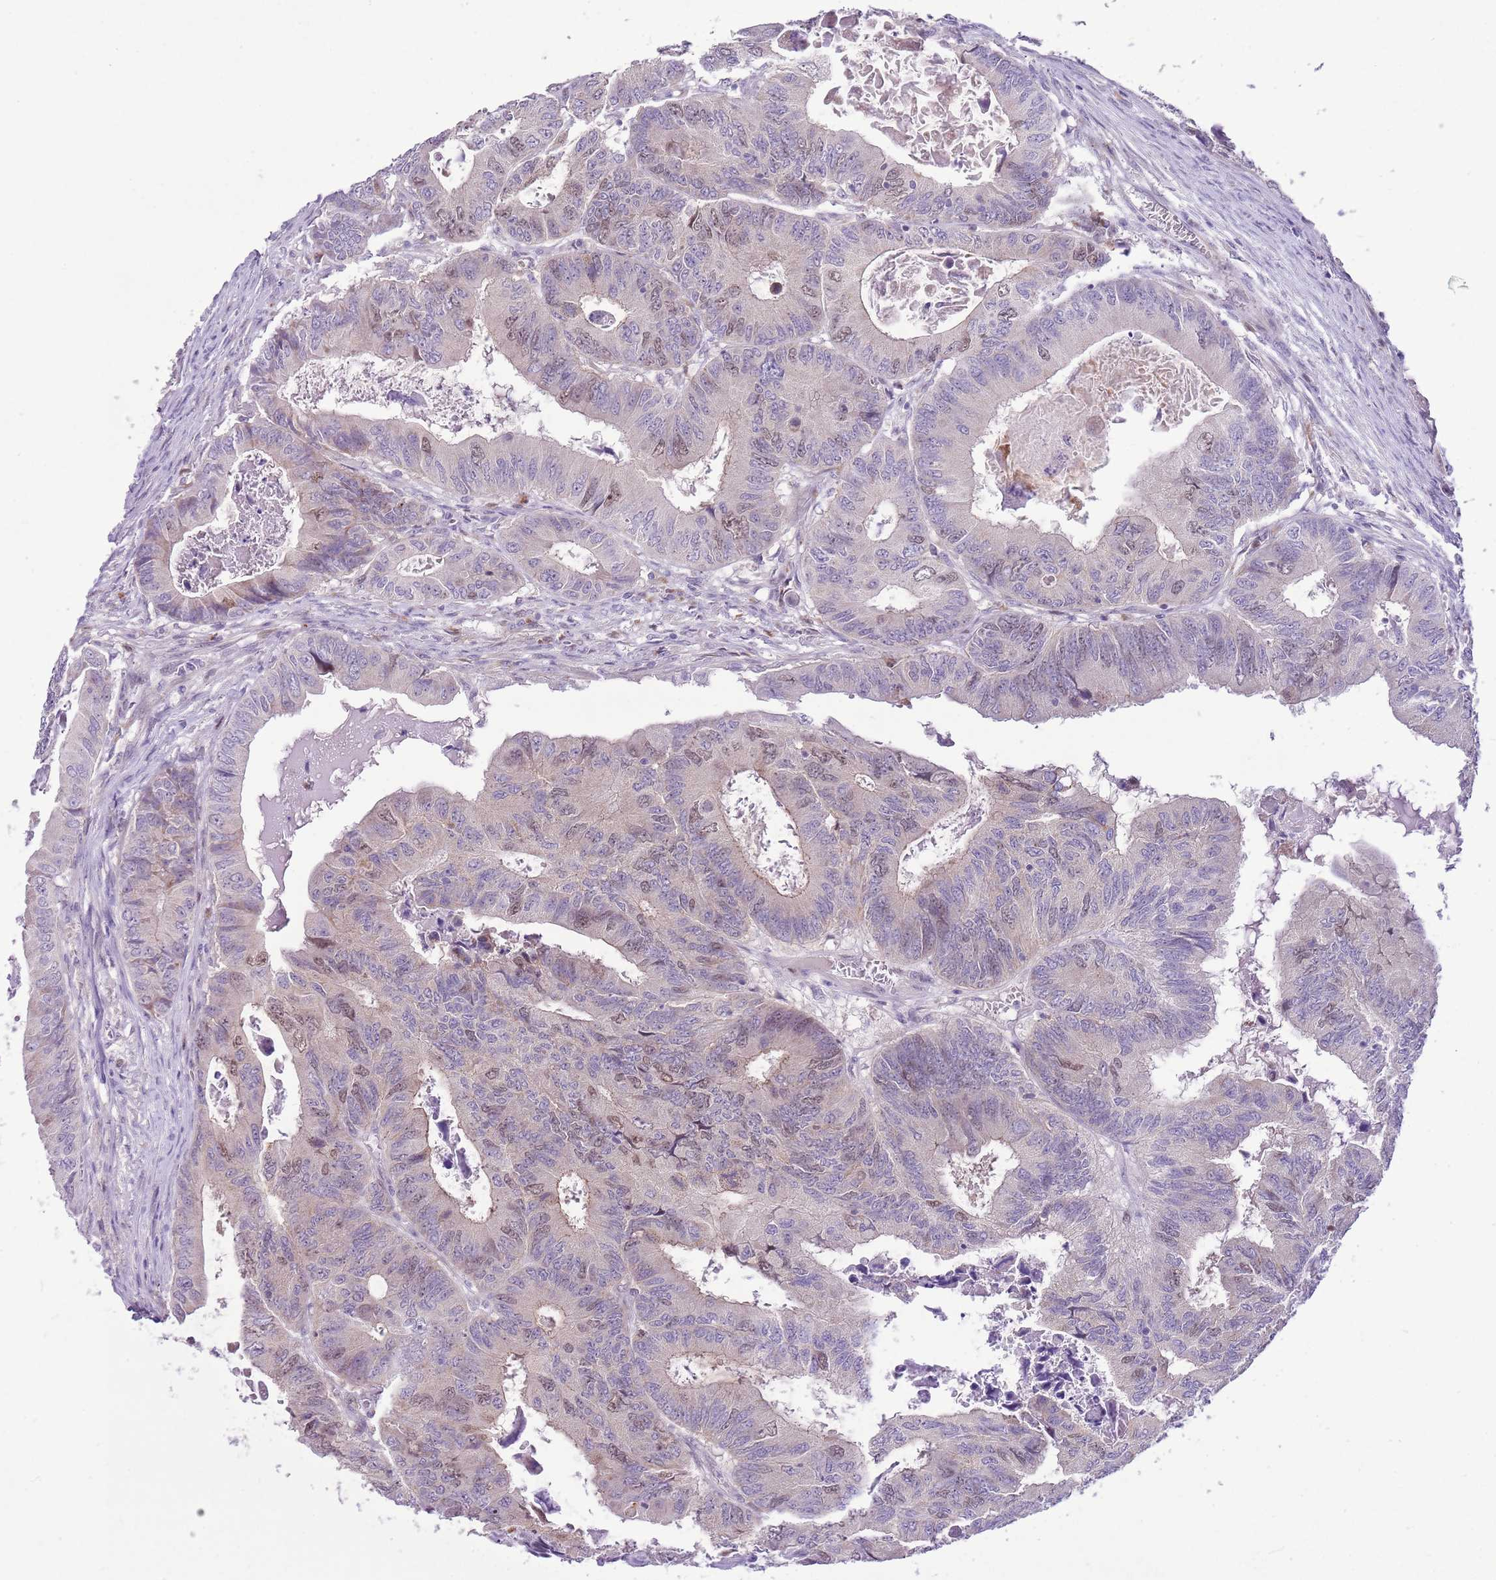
{"staining": {"intensity": "weak", "quantity": "25%-75%", "location": "nuclear"}, "tissue": "colorectal cancer", "cell_type": "Tumor cells", "image_type": "cancer", "snomed": [{"axis": "morphology", "description": "Adenocarcinoma, NOS"}, {"axis": "topography", "description": "Colon"}], "caption": "A low amount of weak nuclear positivity is appreciated in about 25%-75% of tumor cells in colorectal cancer (adenocarcinoma) tissue. Using DAB (brown) and hematoxylin (blue) stains, captured at high magnification using brightfield microscopy.", "gene": "FBRSL1", "patient": {"sex": "male", "age": 85}}